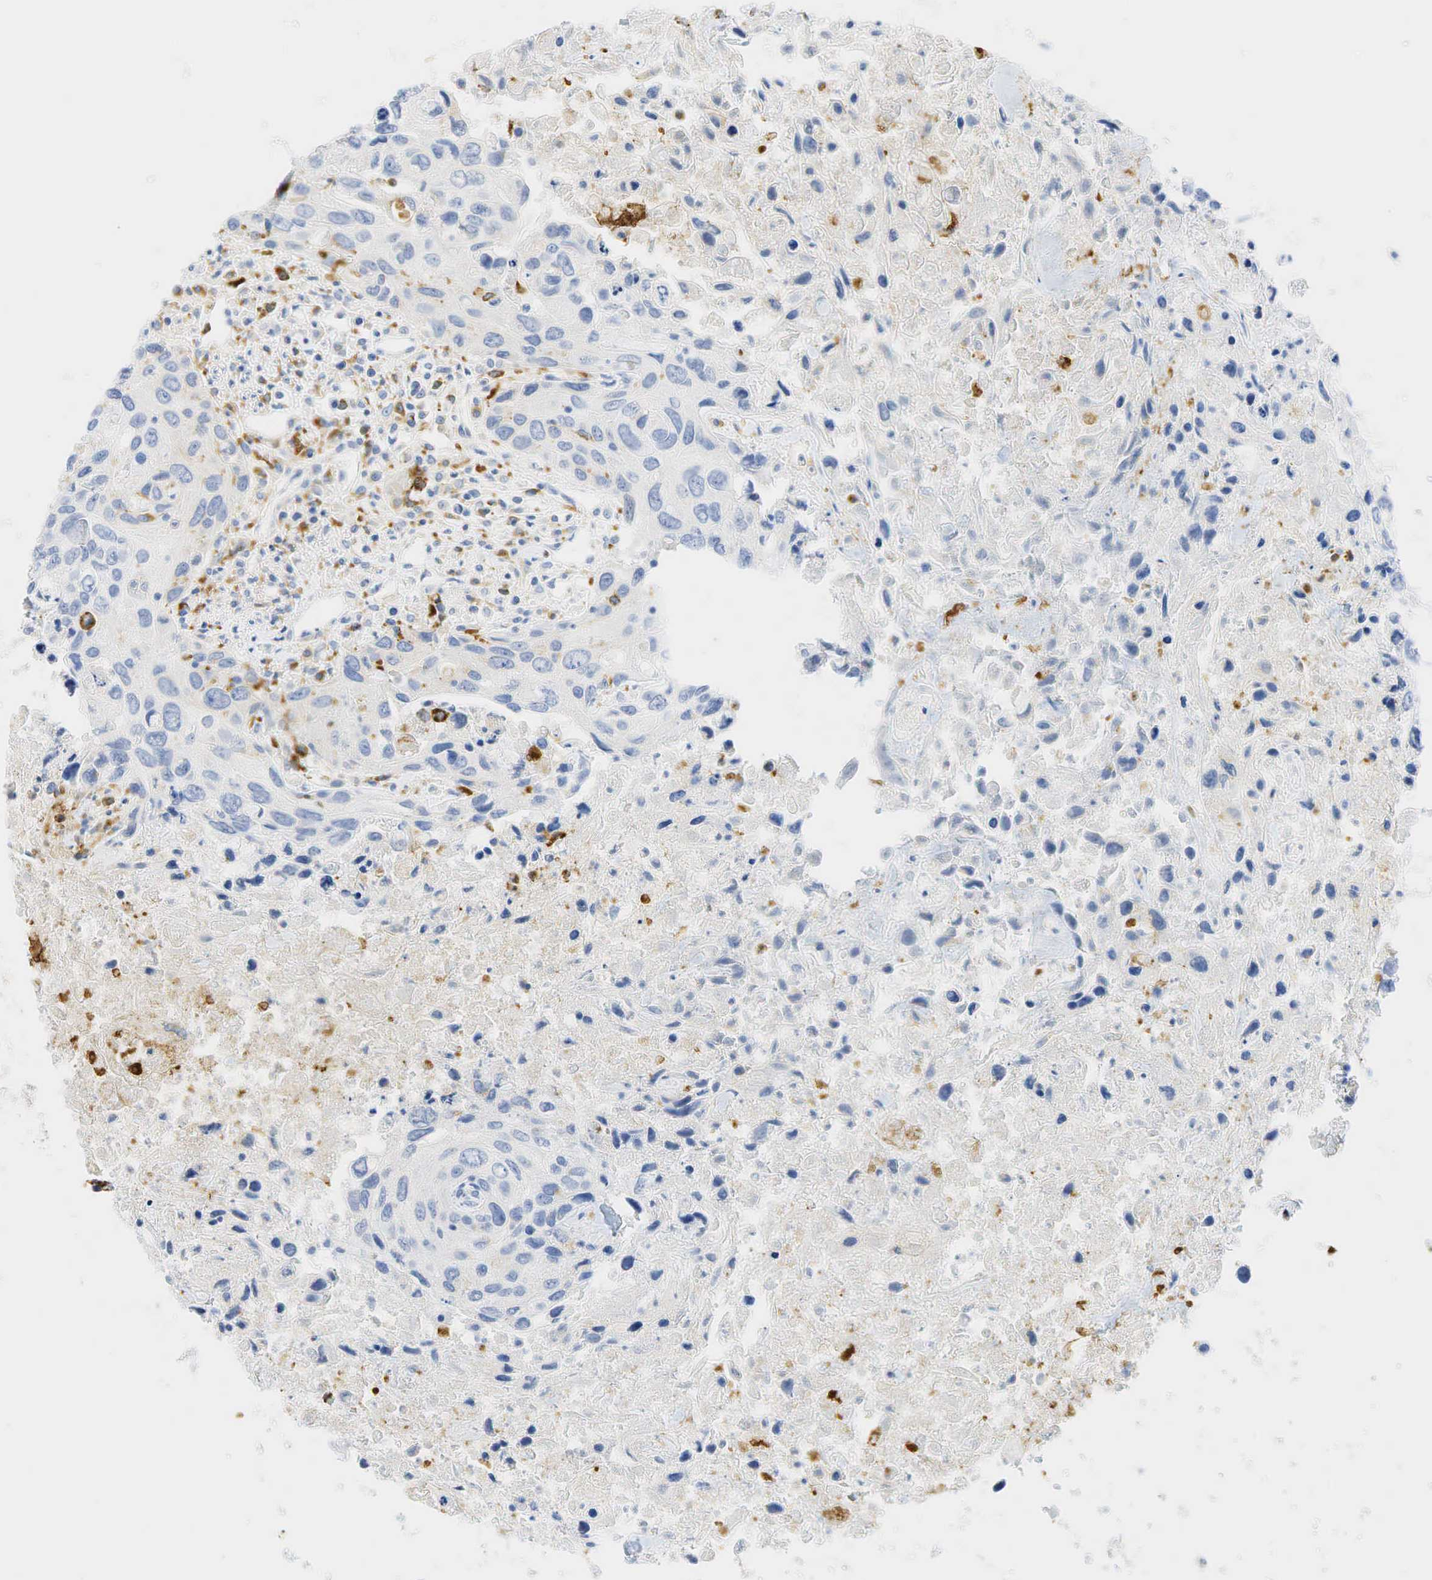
{"staining": {"intensity": "negative", "quantity": "none", "location": "none"}, "tissue": "urothelial cancer", "cell_type": "Tumor cells", "image_type": "cancer", "snomed": [{"axis": "morphology", "description": "Urothelial carcinoma, High grade"}, {"axis": "topography", "description": "Urinary bladder"}], "caption": "Immunohistochemistry (IHC) micrograph of human urothelial cancer stained for a protein (brown), which demonstrates no positivity in tumor cells. The staining was performed using DAB to visualize the protein expression in brown, while the nuclei were stained in blue with hematoxylin (Magnification: 20x).", "gene": "CD68", "patient": {"sex": "male", "age": 71}}